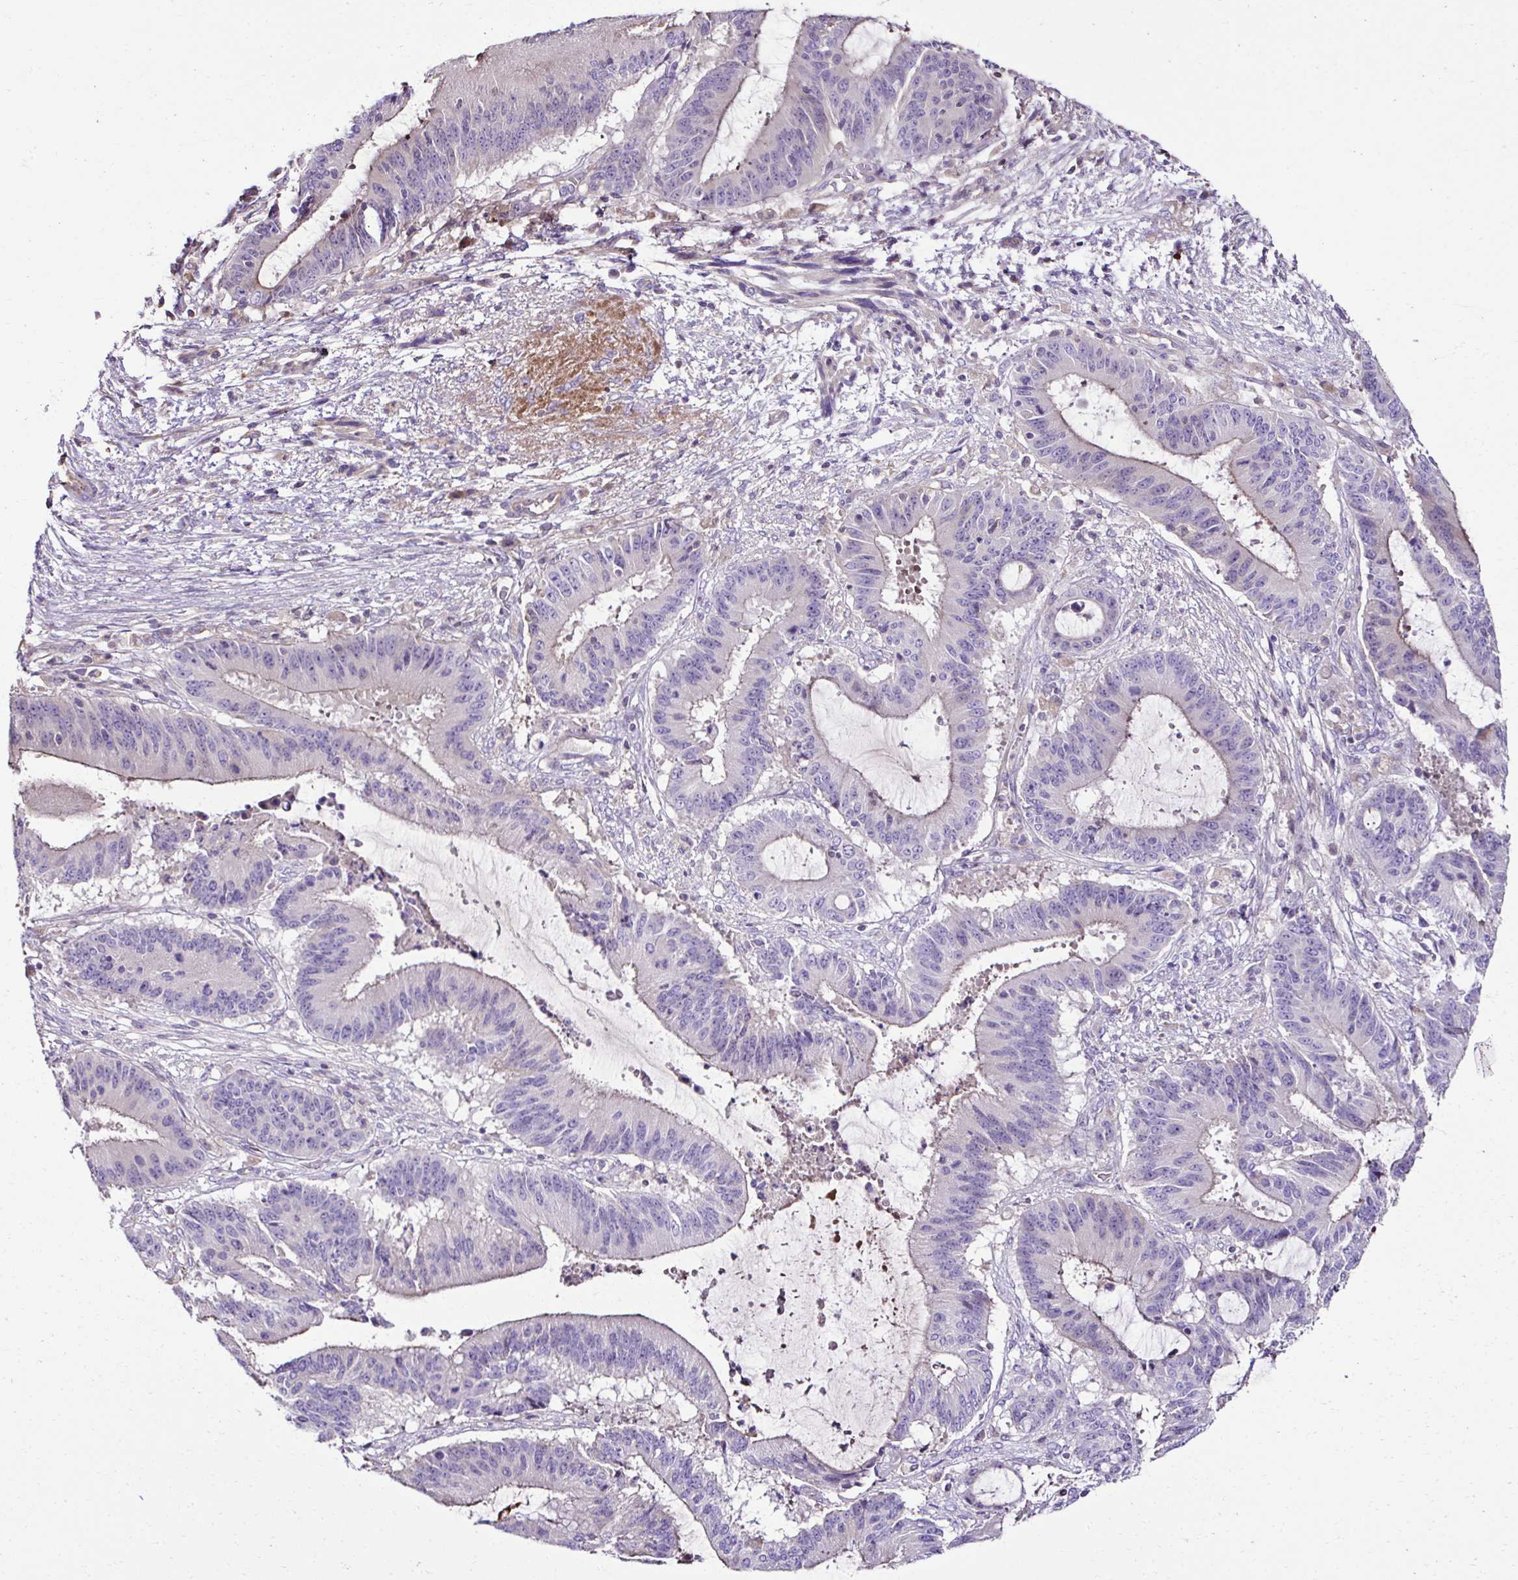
{"staining": {"intensity": "negative", "quantity": "none", "location": "none"}, "tissue": "liver cancer", "cell_type": "Tumor cells", "image_type": "cancer", "snomed": [{"axis": "morphology", "description": "Normal tissue, NOS"}, {"axis": "morphology", "description": "Cholangiocarcinoma"}, {"axis": "topography", "description": "Liver"}, {"axis": "topography", "description": "Peripheral nerve tissue"}], "caption": "Immunohistochemistry (IHC) image of human liver cholangiocarcinoma stained for a protein (brown), which demonstrates no positivity in tumor cells.", "gene": "CCDC85C", "patient": {"sex": "female", "age": 73}}